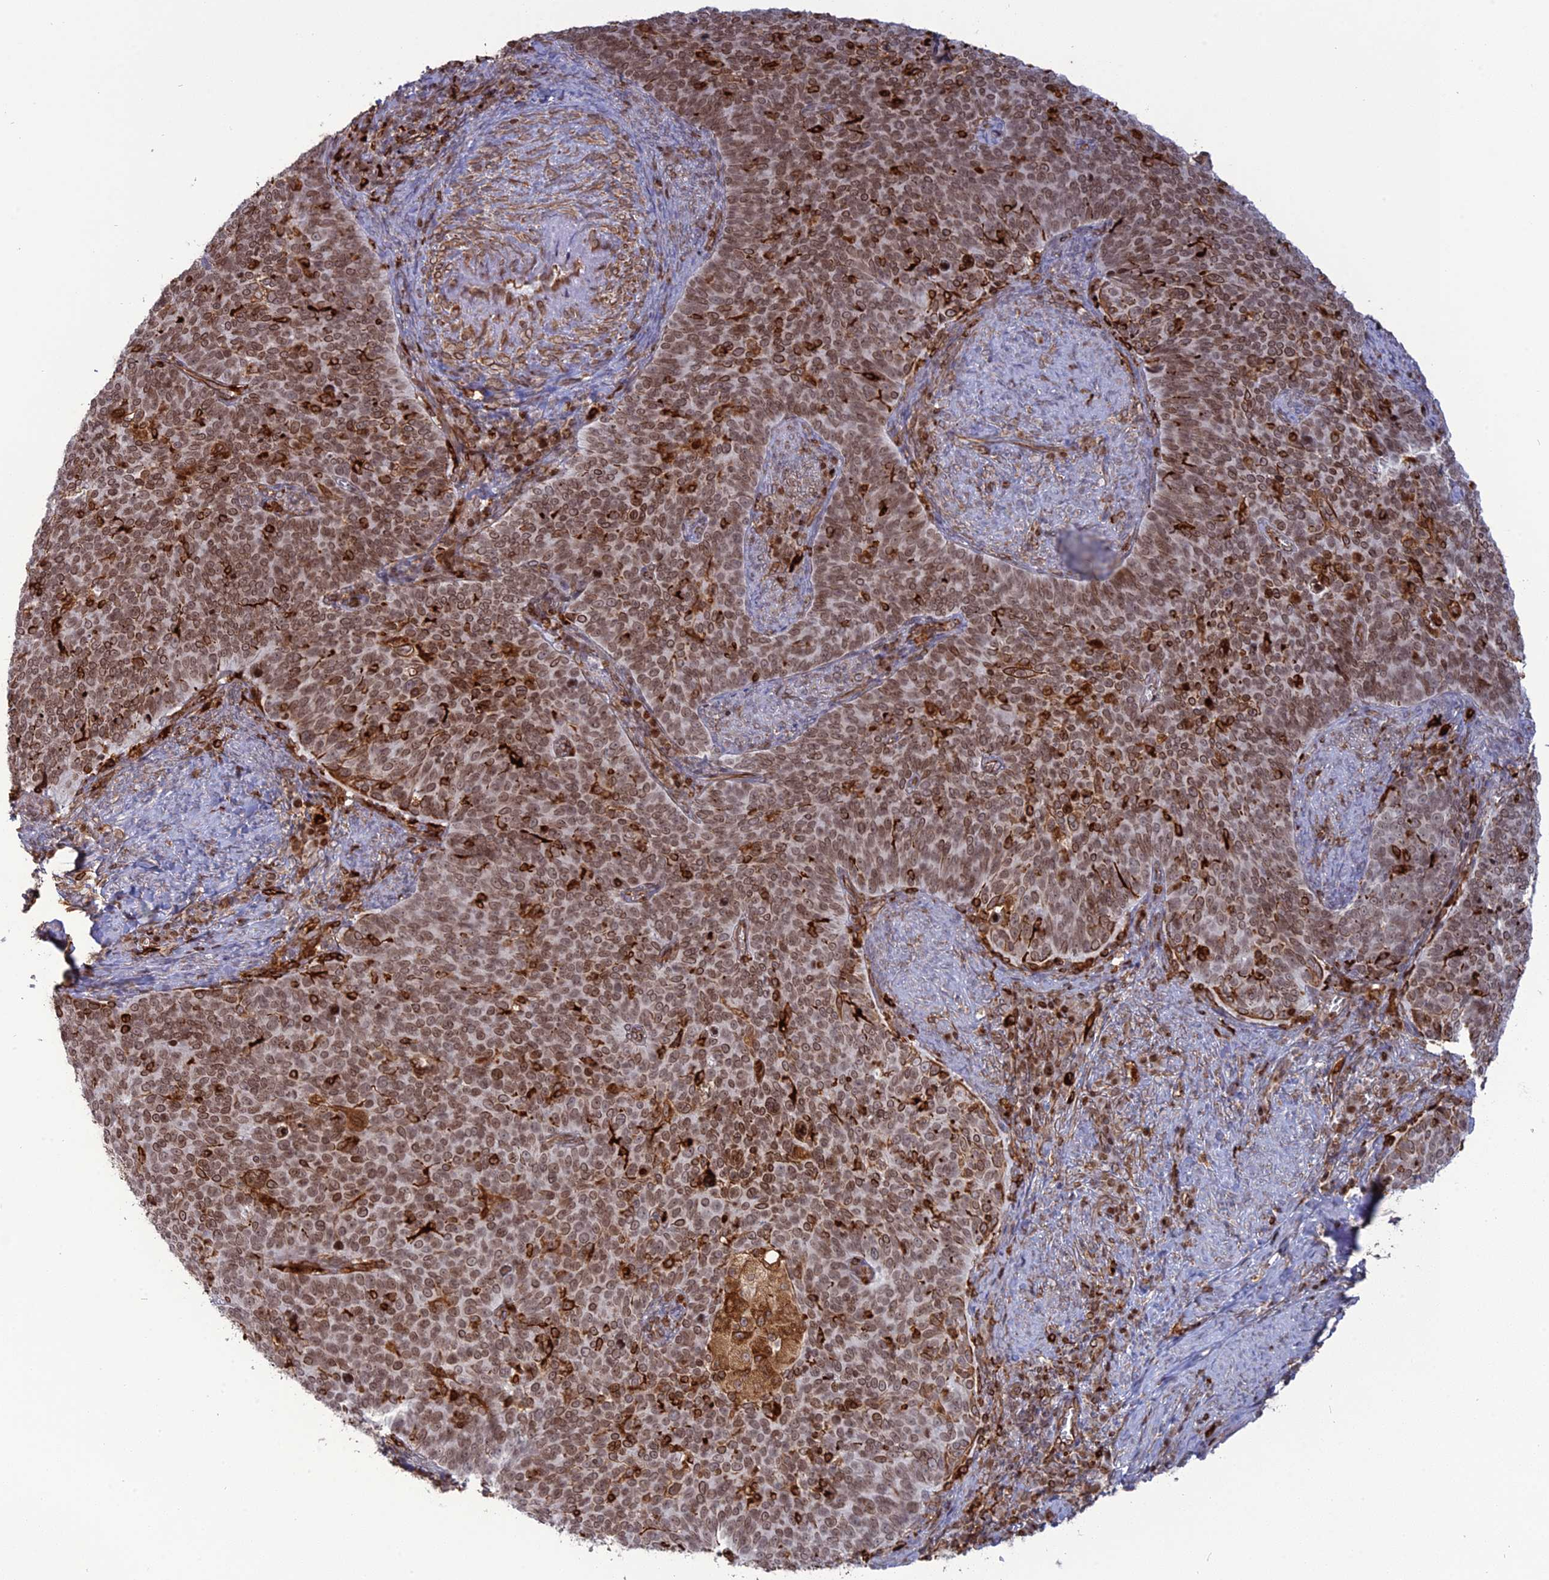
{"staining": {"intensity": "strong", "quantity": "25%-75%", "location": "cytoplasmic/membranous,nuclear"}, "tissue": "cervical cancer", "cell_type": "Tumor cells", "image_type": "cancer", "snomed": [{"axis": "morphology", "description": "Normal tissue, NOS"}, {"axis": "morphology", "description": "Squamous cell carcinoma, NOS"}, {"axis": "topography", "description": "Cervix"}], "caption": "The micrograph exhibits staining of squamous cell carcinoma (cervical), revealing strong cytoplasmic/membranous and nuclear protein staining (brown color) within tumor cells.", "gene": "APOBR", "patient": {"sex": "female", "age": 39}}